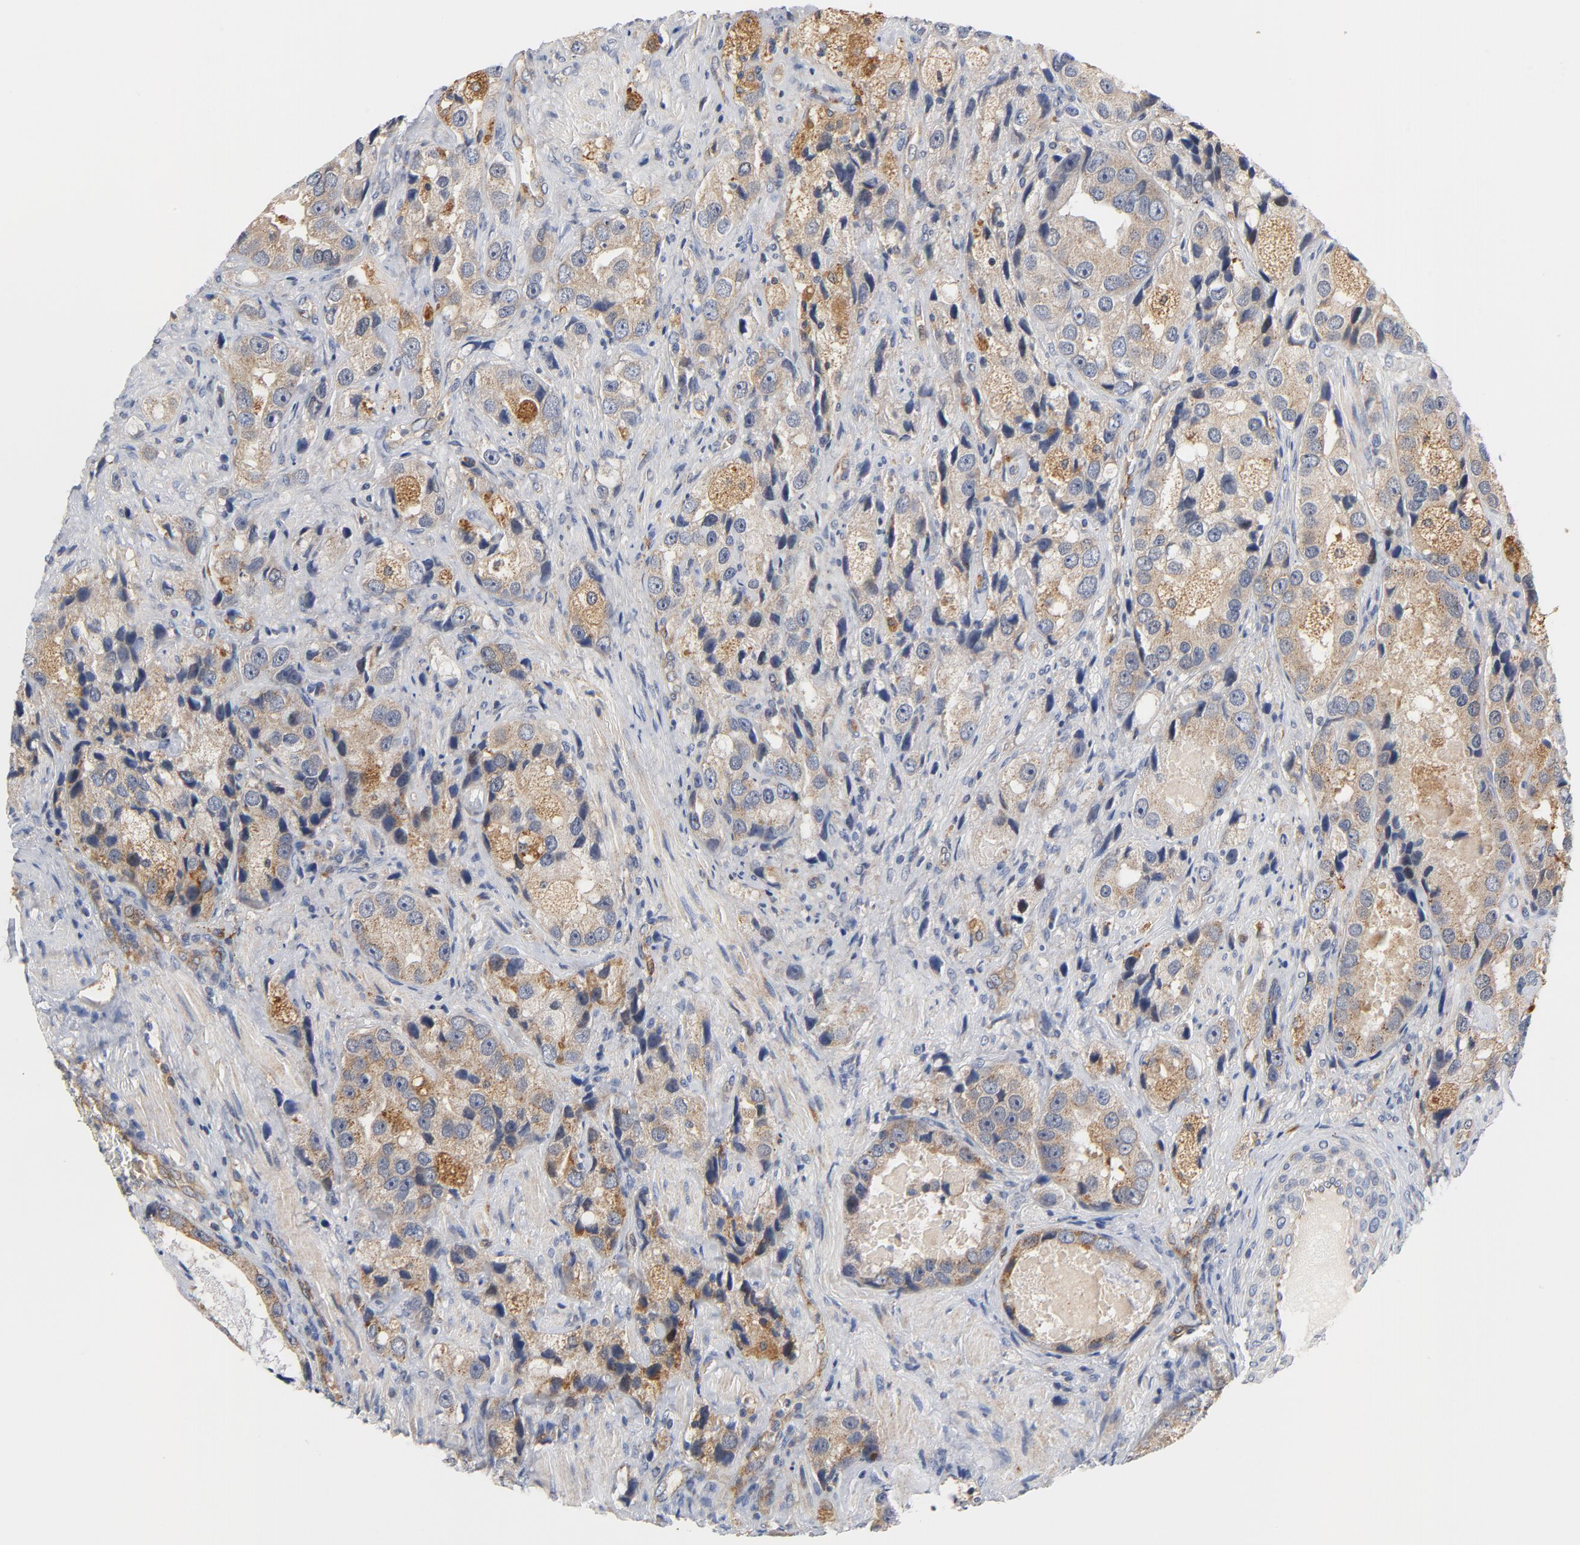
{"staining": {"intensity": "moderate", "quantity": ">75%", "location": "cytoplasmic/membranous"}, "tissue": "prostate cancer", "cell_type": "Tumor cells", "image_type": "cancer", "snomed": [{"axis": "morphology", "description": "Adenocarcinoma, High grade"}, {"axis": "topography", "description": "Prostate"}], "caption": "Protein staining of prostate cancer tissue reveals moderate cytoplasmic/membranous staining in approximately >75% of tumor cells. Using DAB (3,3'-diaminobenzidine) (brown) and hematoxylin (blue) stains, captured at high magnification using brightfield microscopy.", "gene": "RAPGEF4", "patient": {"sex": "male", "age": 63}}